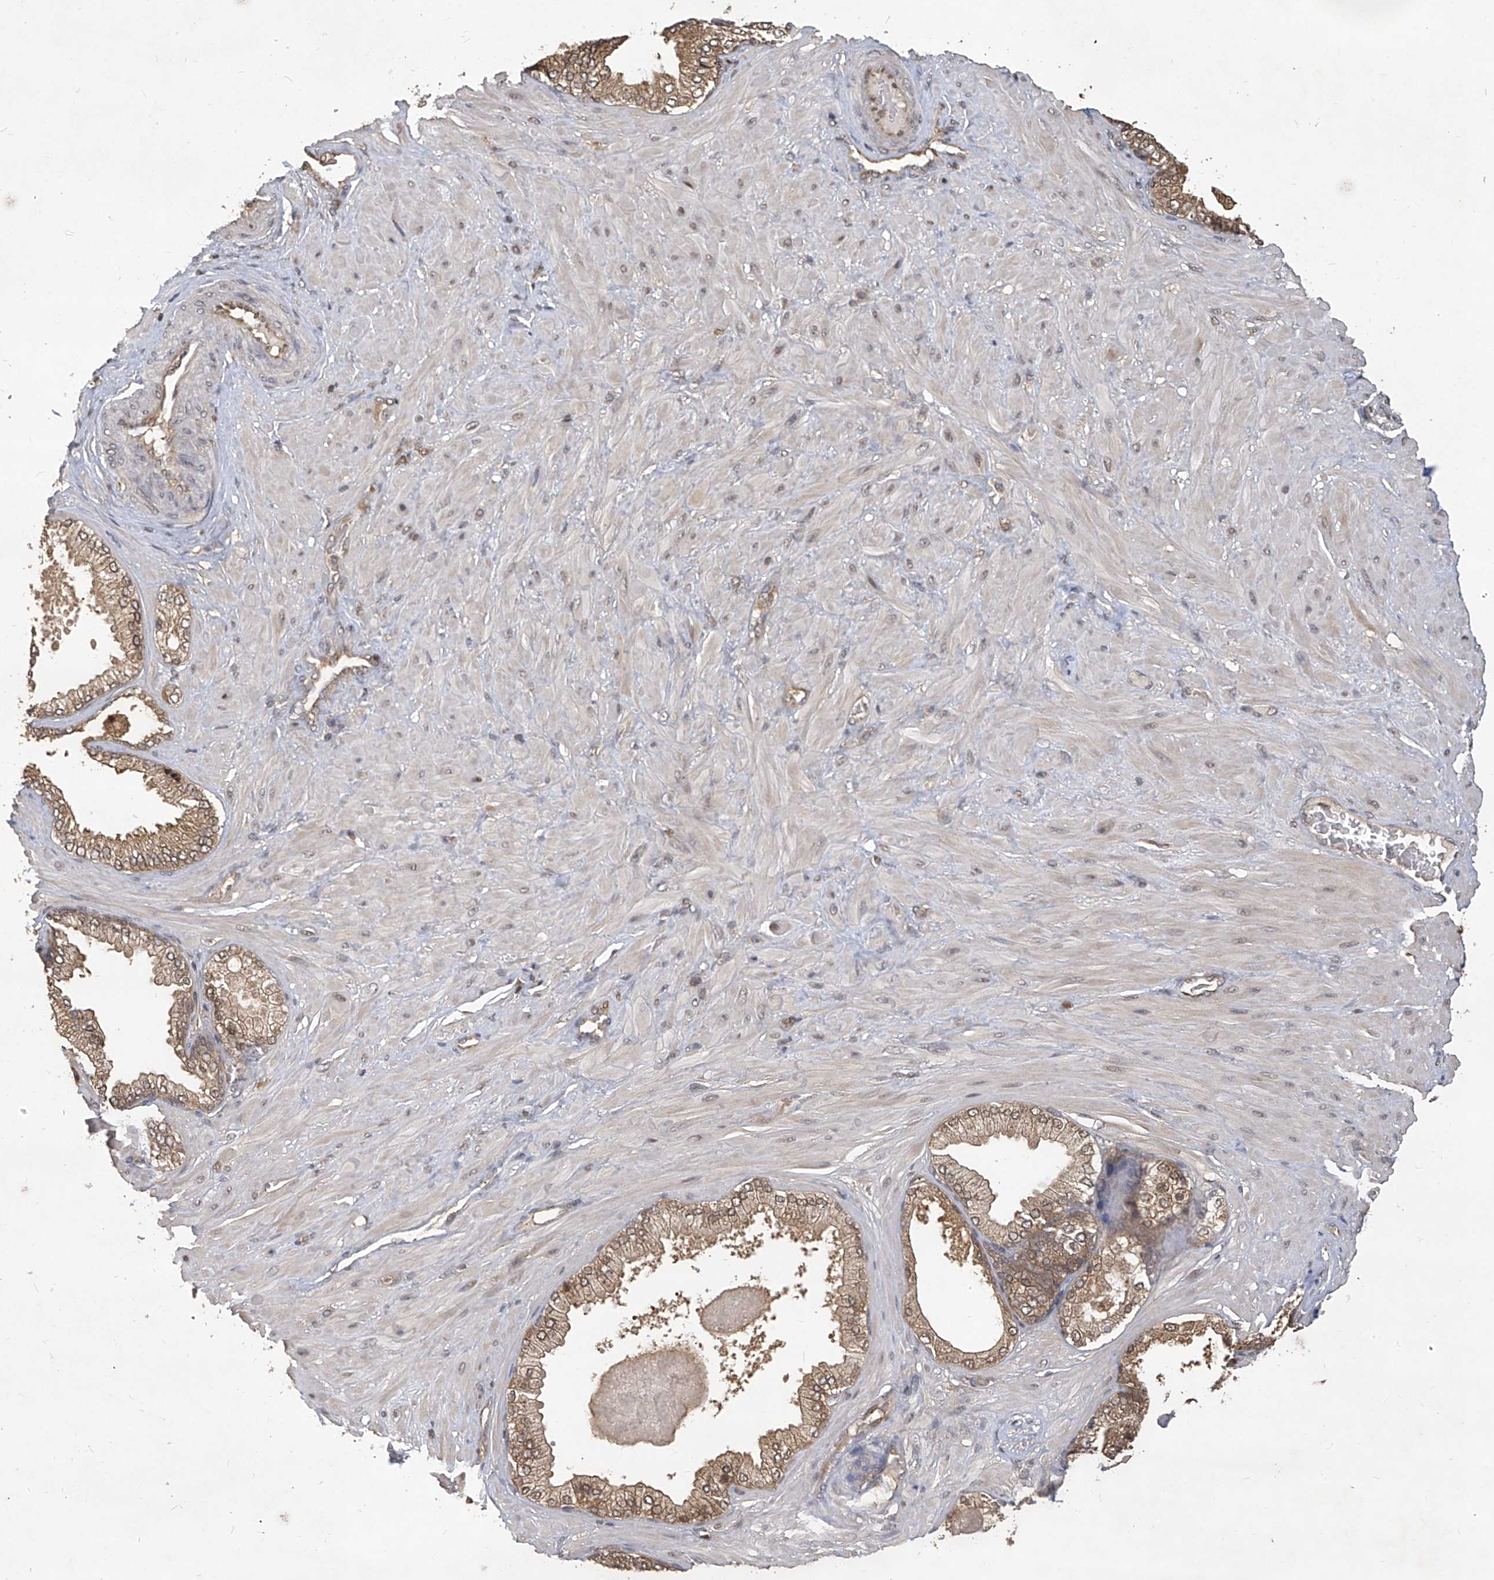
{"staining": {"intensity": "weak", "quantity": "25%-75%", "location": "cytoplasmic/membranous"}, "tissue": "adipose tissue", "cell_type": "Adipocytes", "image_type": "normal", "snomed": [{"axis": "morphology", "description": "Normal tissue, NOS"}, {"axis": "morphology", "description": "Adenocarcinoma, Low grade"}, {"axis": "topography", "description": "Prostate"}, {"axis": "topography", "description": "Peripheral nerve tissue"}], "caption": "Weak cytoplasmic/membranous staining is appreciated in about 25%-75% of adipocytes in benign adipose tissue. The staining is performed using DAB brown chromogen to label protein expression. The nuclei are counter-stained blue using hematoxylin.", "gene": "PSMB1", "patient": {"sex": "male", "age": 63}}